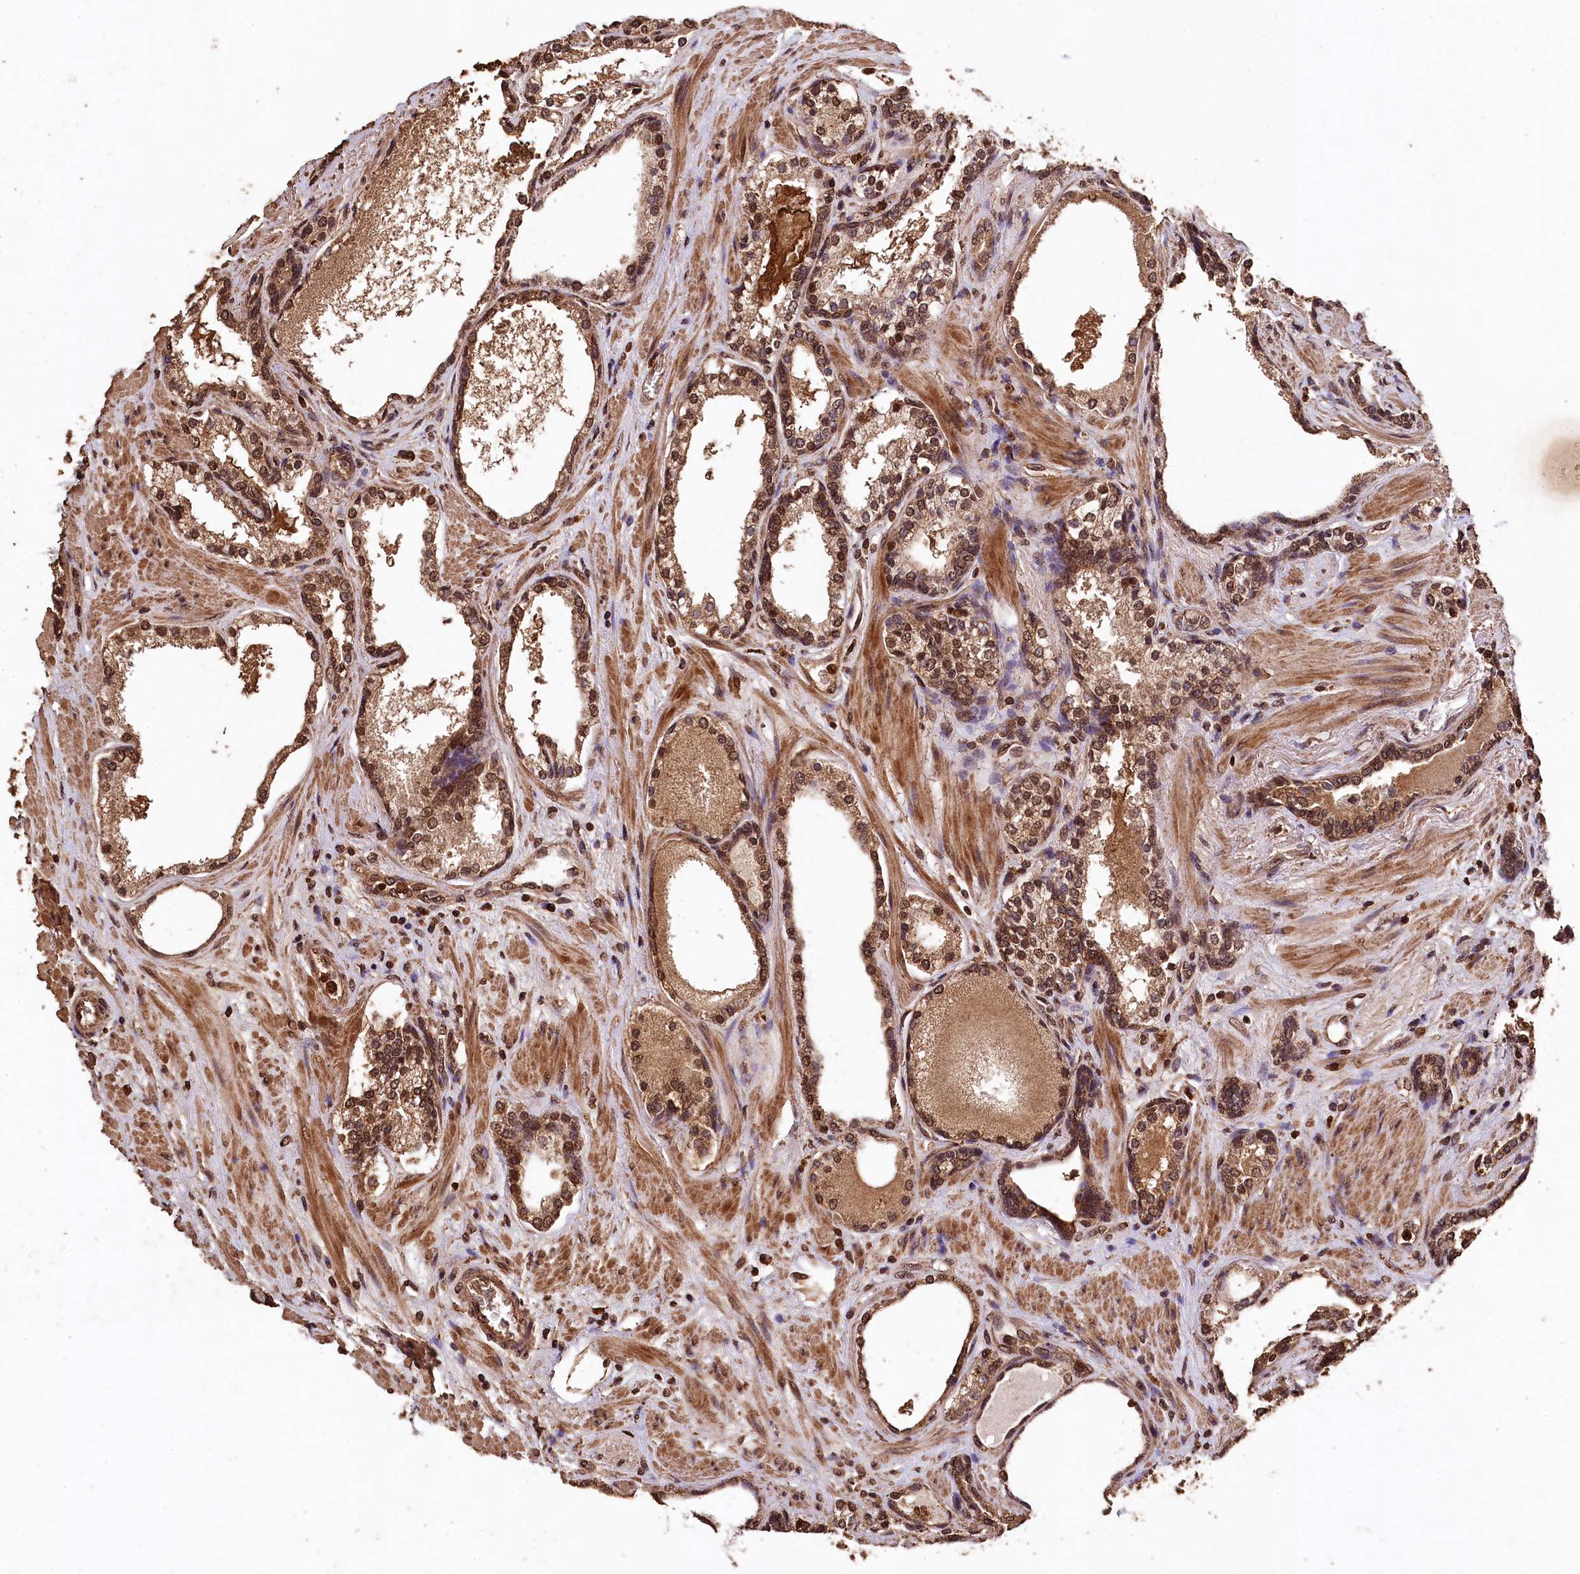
{"staining": {"intensity": "moderate", "quantity": ">75%", "location": "cytoplasmic/membranous,nuclear"}, "tissue": "prostate cancer", "cell_type": "Tumor cells", "image_type": "cancer", "snomed": [{"axis": "morphology", "description": "Adenocarcinoma, High grade"}, {"axis": "topography", "description": "Prostate"}], "caption": "Immunohistochemical staining of human prostate cancer shows moderate cytoplasmic/membranous and nuclear protein expression in about >75% of tumor cells.", "gene": "CEP57L1", "patient": {"sex": "male", "age": 58}}